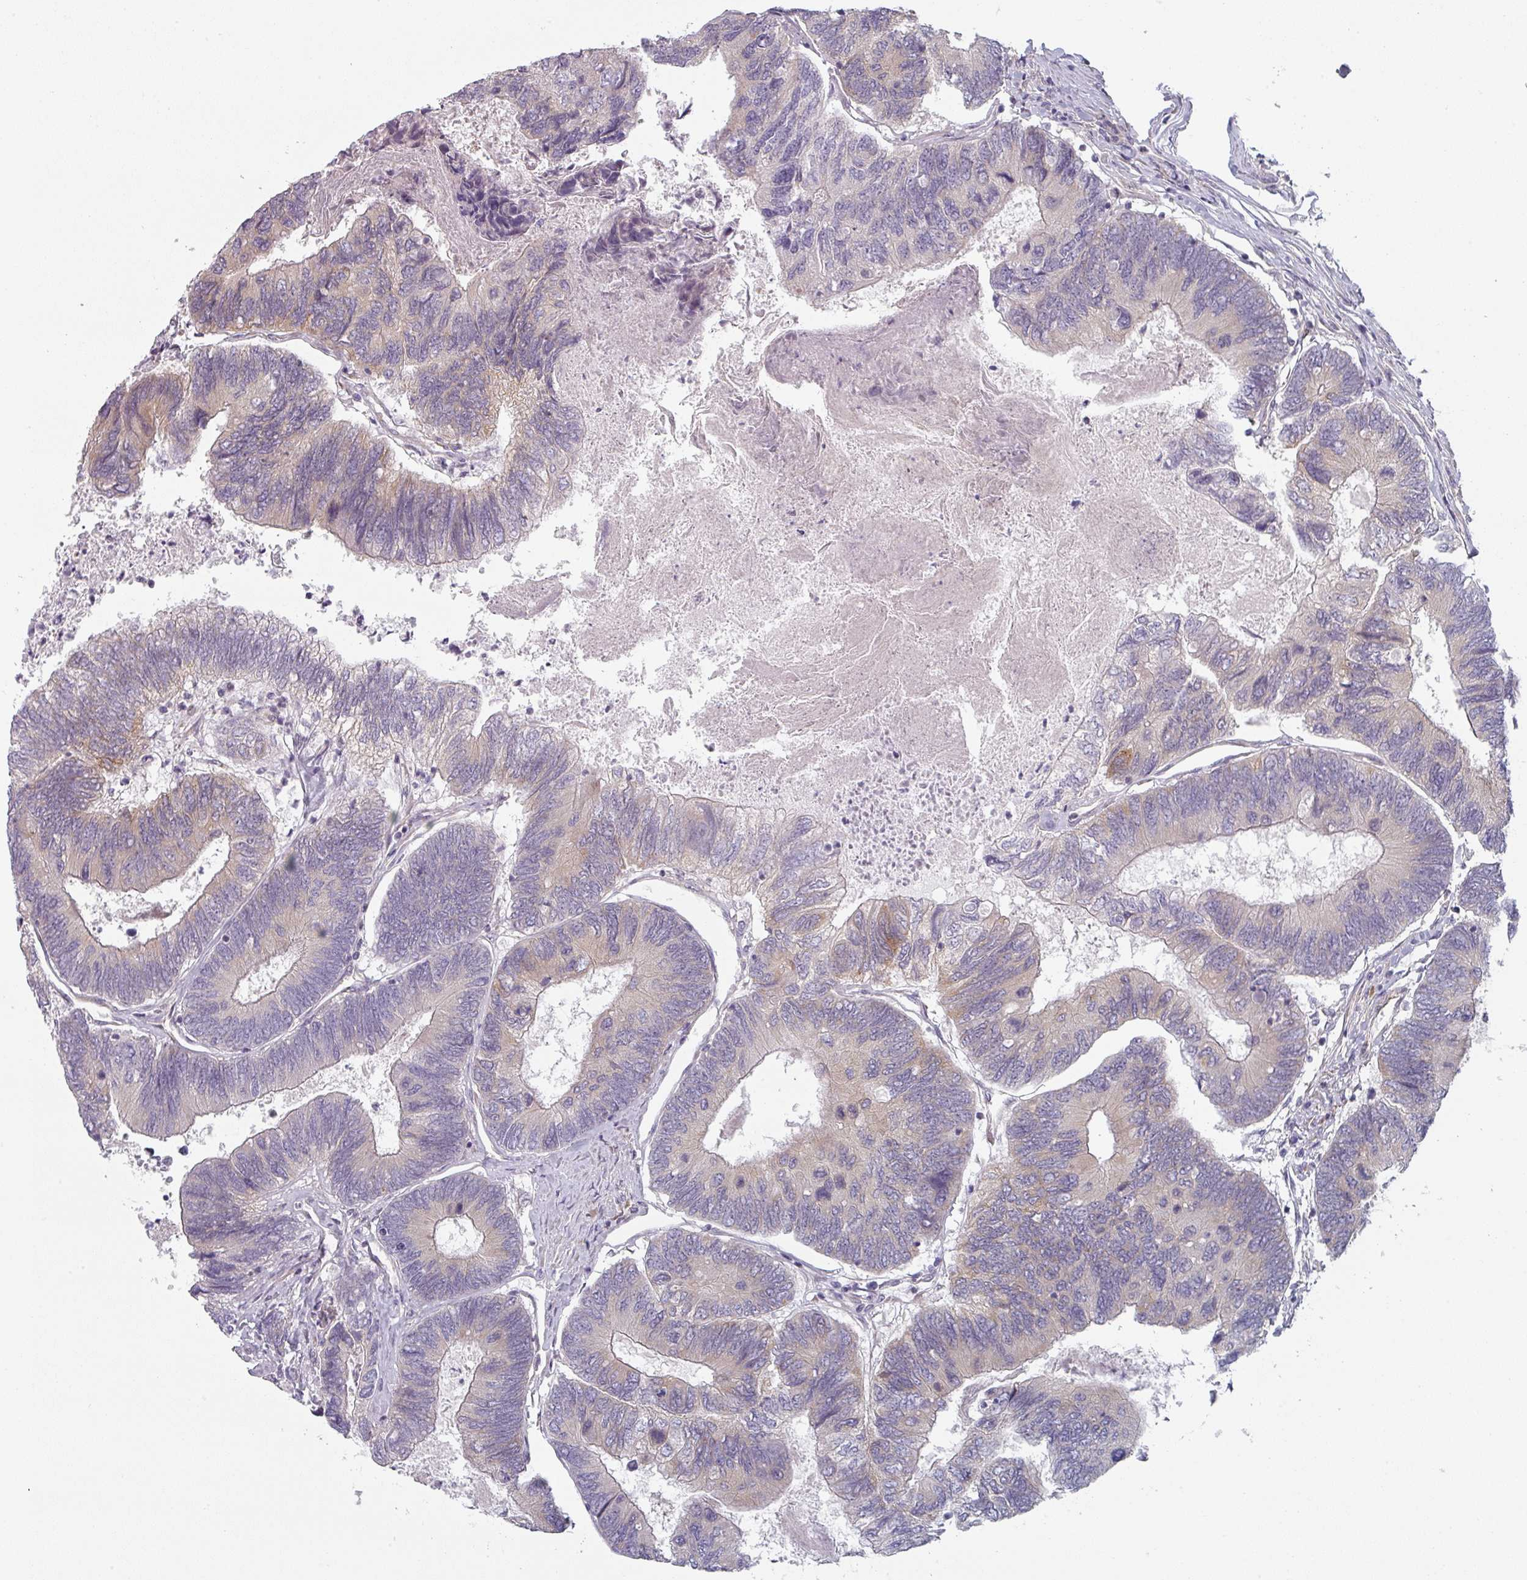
{"staining": {"intensity": "weak", "quantity": "<25%", "location": "cytoplasmic/membranous"}, "tissue": "colorectal cancer", "cell_type": "Tumor cells", "image_type": "cancer", "snomed": [{"axis": "morphology", "description": "Adenocarcinoma, NOS"}, {"axis": "topography", "description": "Colon"}], "caption": "Colorectal cancer (adenocarcinoma) was stained to show a protein in brown. There is no significant expression in tumor cells. The staining was performed using DAB (3,3'-diaminobenzidine) to visualize the protein expression in brown, while the nuclei were stained in blue with hematoxylin (Magnification: 20x).", "gene": "TAPT1", "patient": {"sex": "female", "age": 67}}